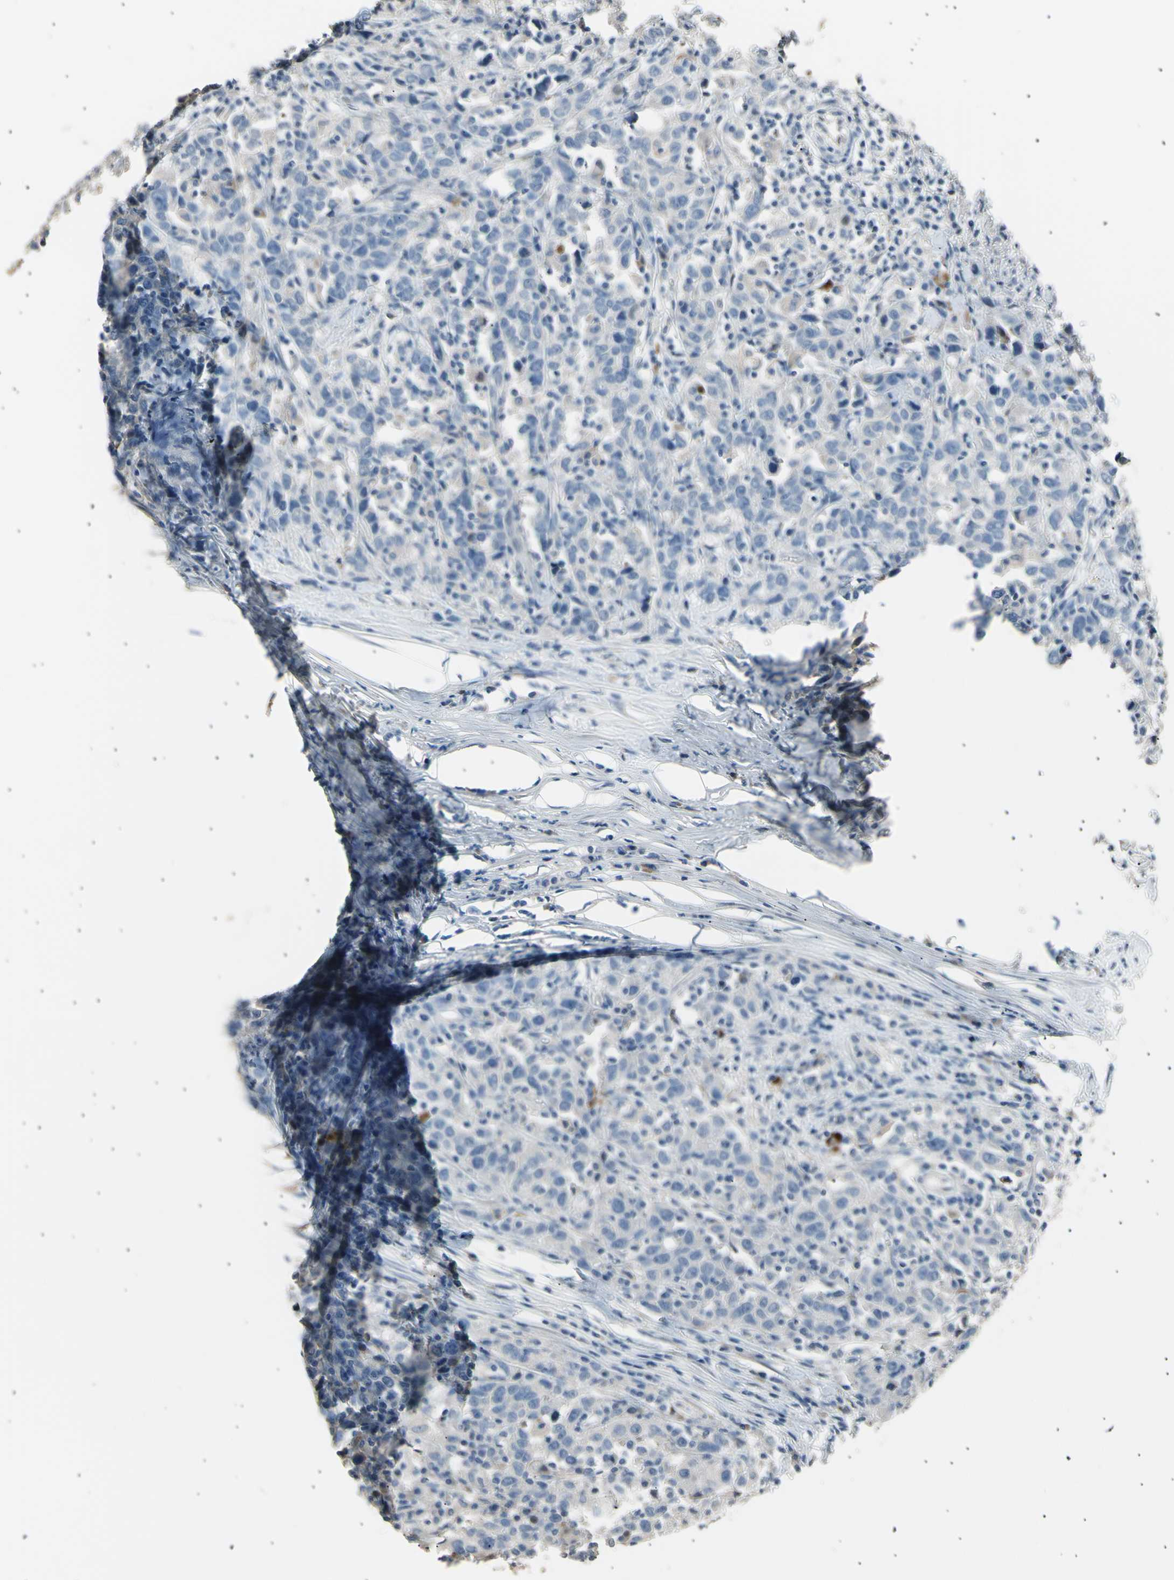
{"staining": {"intensity": "negative", "quantity": "none", "location": "none"}, "tissue": "urothelial cancer", "cell_type": "Tumor cells", "image_type": "cancer", "snomed": [{"axis": "morphology", "description": "Urothelial carcinoma, High grade"}, {"axis": "topography", "description": "Urinary bladder"}], "caption": "Urothelial carcinoma (high-grade) stained for a protein using immunohistochemistry (IHC) reveals no expression tumor cells.", "gene": "LDLR", "patient": {"sex": "male", "age": 61}}